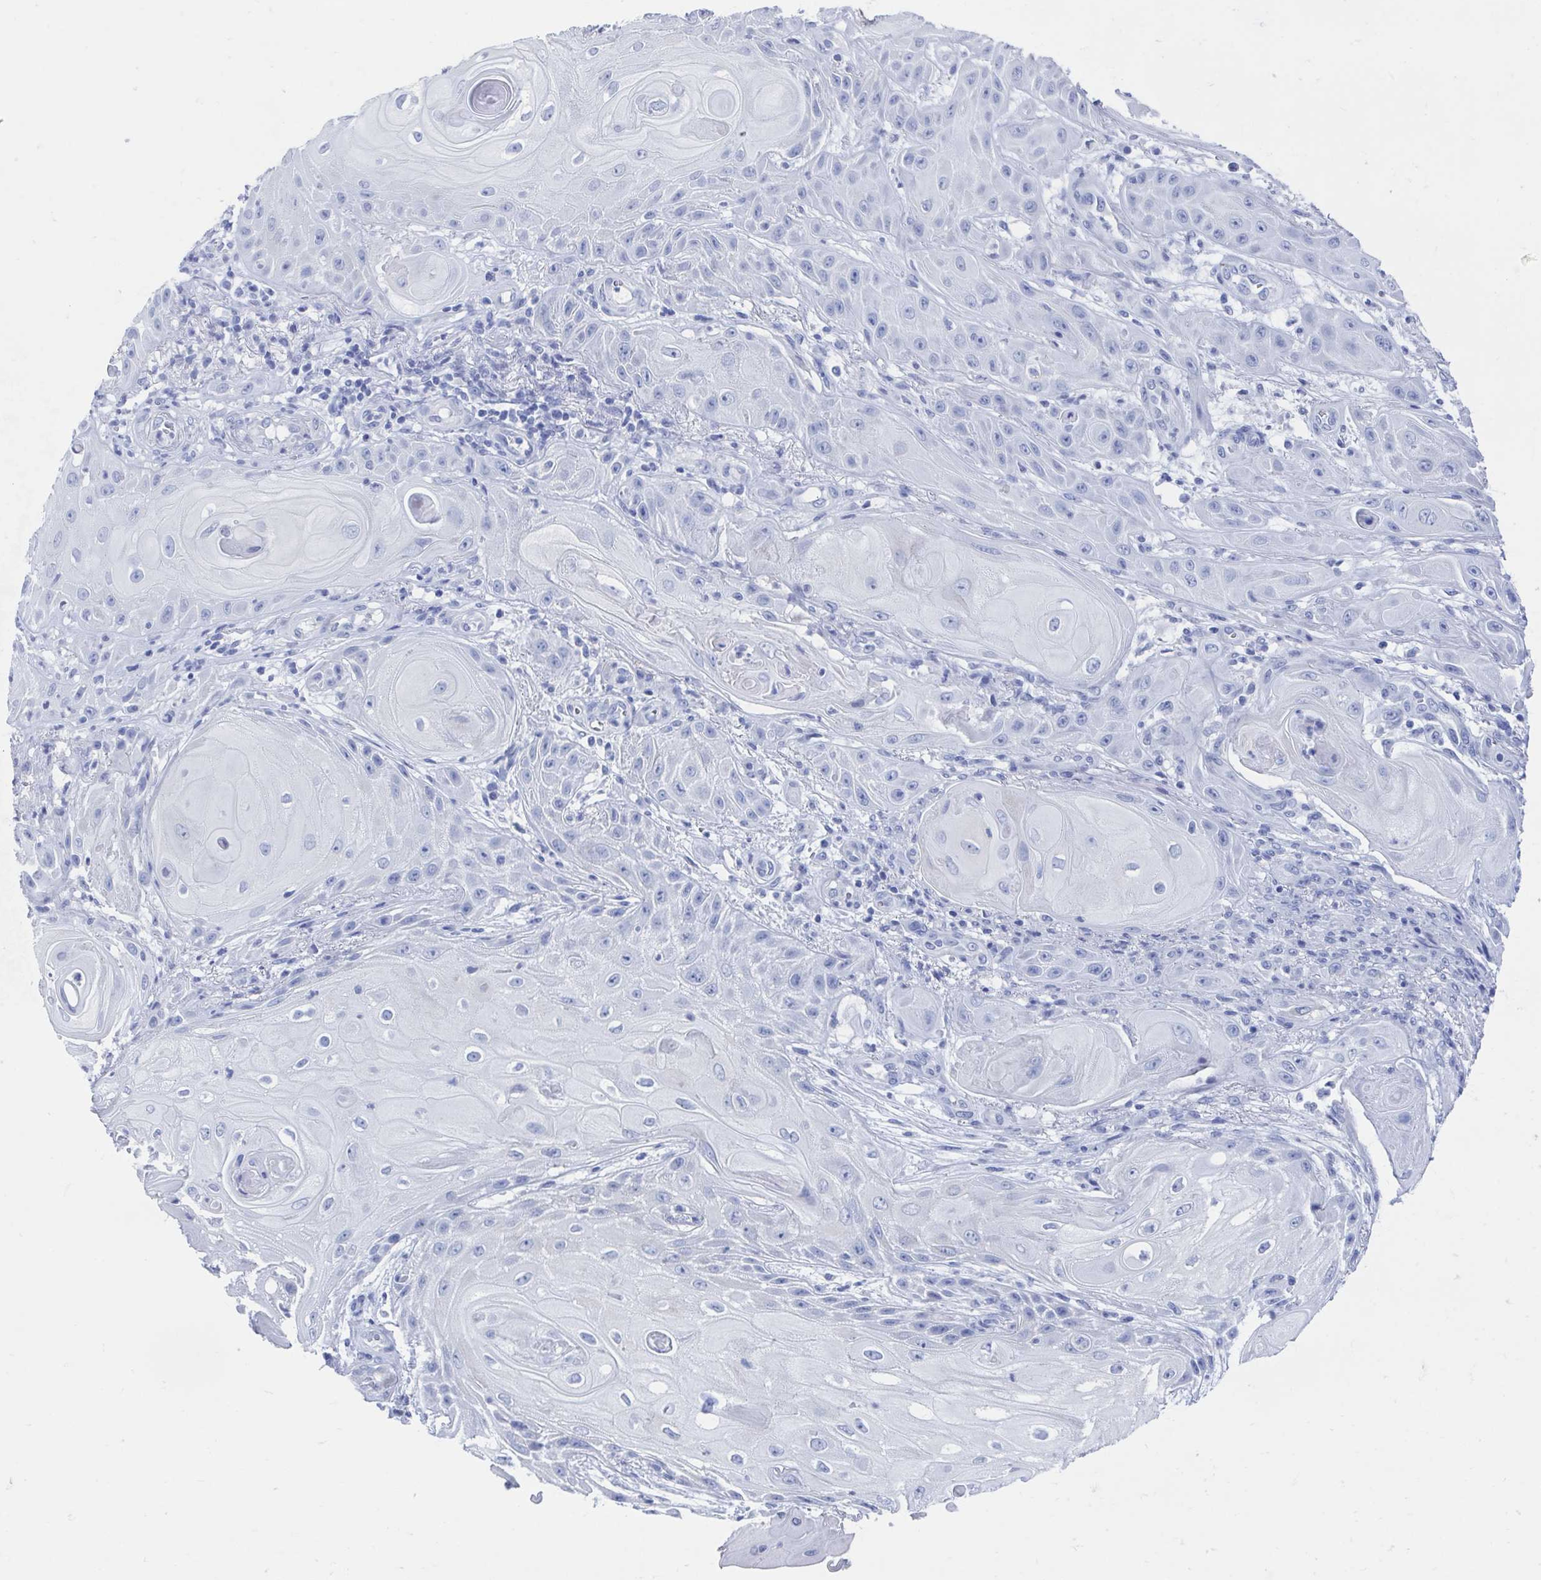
{"staining": {"intensity": "negative", "quantity": "none", "location": "none"}, "tissue": "skin cancer", "cell_type": "Tumor cells", "image_type": "cancer", "snomed": [{"axis": "morphology", "description": "Squamous cell carcinoma, NOS"}, {"axis": "topography", "description": "Skin"}], "caption": "High power microscopy image of an immunohistochemistry (IHC) histopathology image of skin cancer, revealing no significant staining in tumor cells.", "gene": "SHCBP1L", "patient": {"sex": "male", "age": 62}}